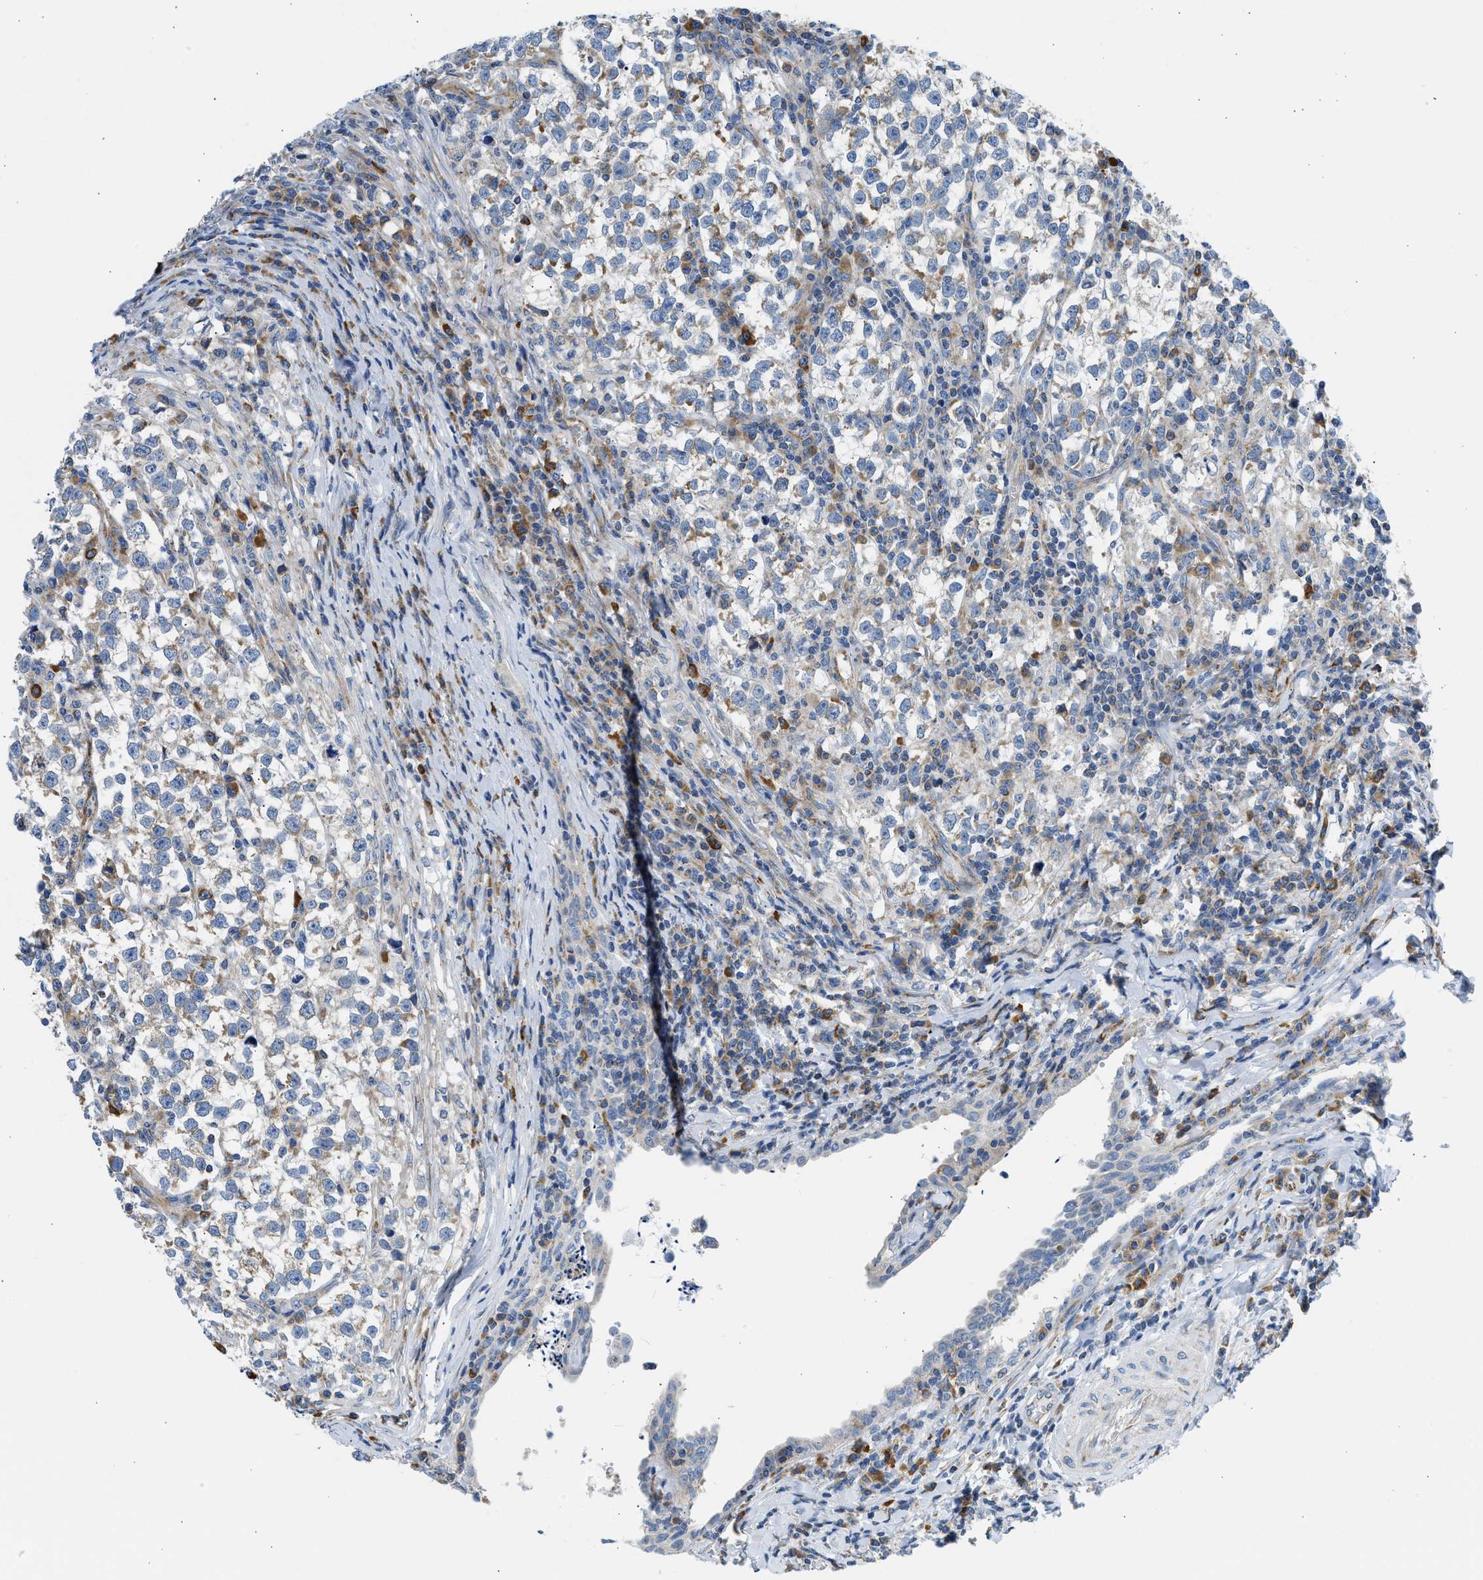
{"staining": {"intensity": "moderate", "quantity": "25%-75%", "location": "cytoplasmic/membranous"}, "tissue": "testis cancer", "cell_type": "Tumor cells", "image_type": "cancer", "snomed": [{"axis": "morphology", "description": "Normal tissue, NOS"}, {"axis": "morphology", "description": "Seminoma, NOS"}, {"axis": "topography", "description": "Testis"}], "caption": "Testis cancer (seminoma) stained for a protein demonstrates moderate cytoplasmic/membranous positivity in tumor cells.", "gene": "CAMKK2", "patient": {"sex": "male", "age": 43}}